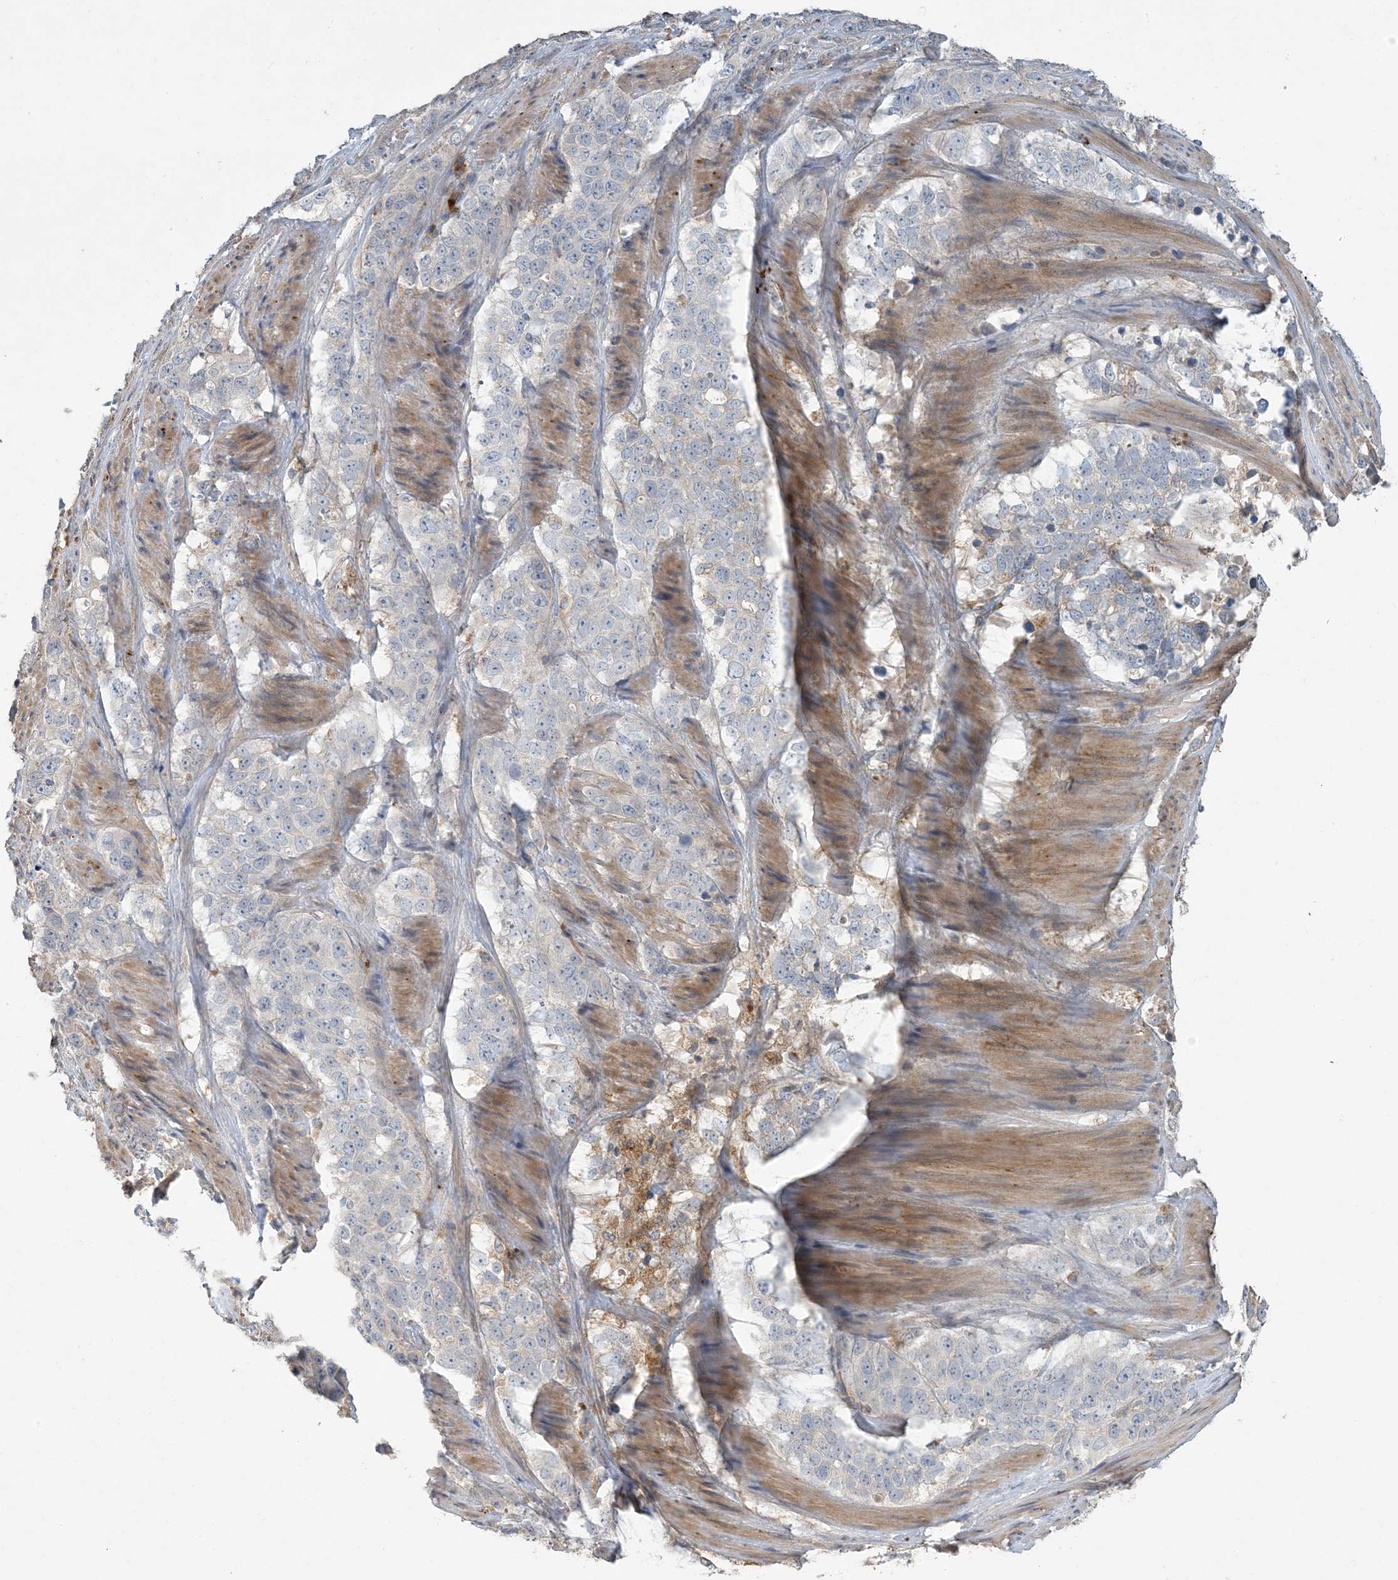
{"staining": {"intensity": "negative", "quantity": "none", "location": "none"}, "tissue": "stomach cancer", "cell_type": "Tumor cells", "image_type": "cancer", "snomed": [{"axis": "morphology", "description": "Adenocarcinoma, NOS"}, {"axis": "topography", "description": "Stomach"}], "caption": "Tumor cells are negative for protein expression in human adenocarcinoma (stomach).", "gene": "LTN1", "patient": {"sex": "male", "age": 48}}